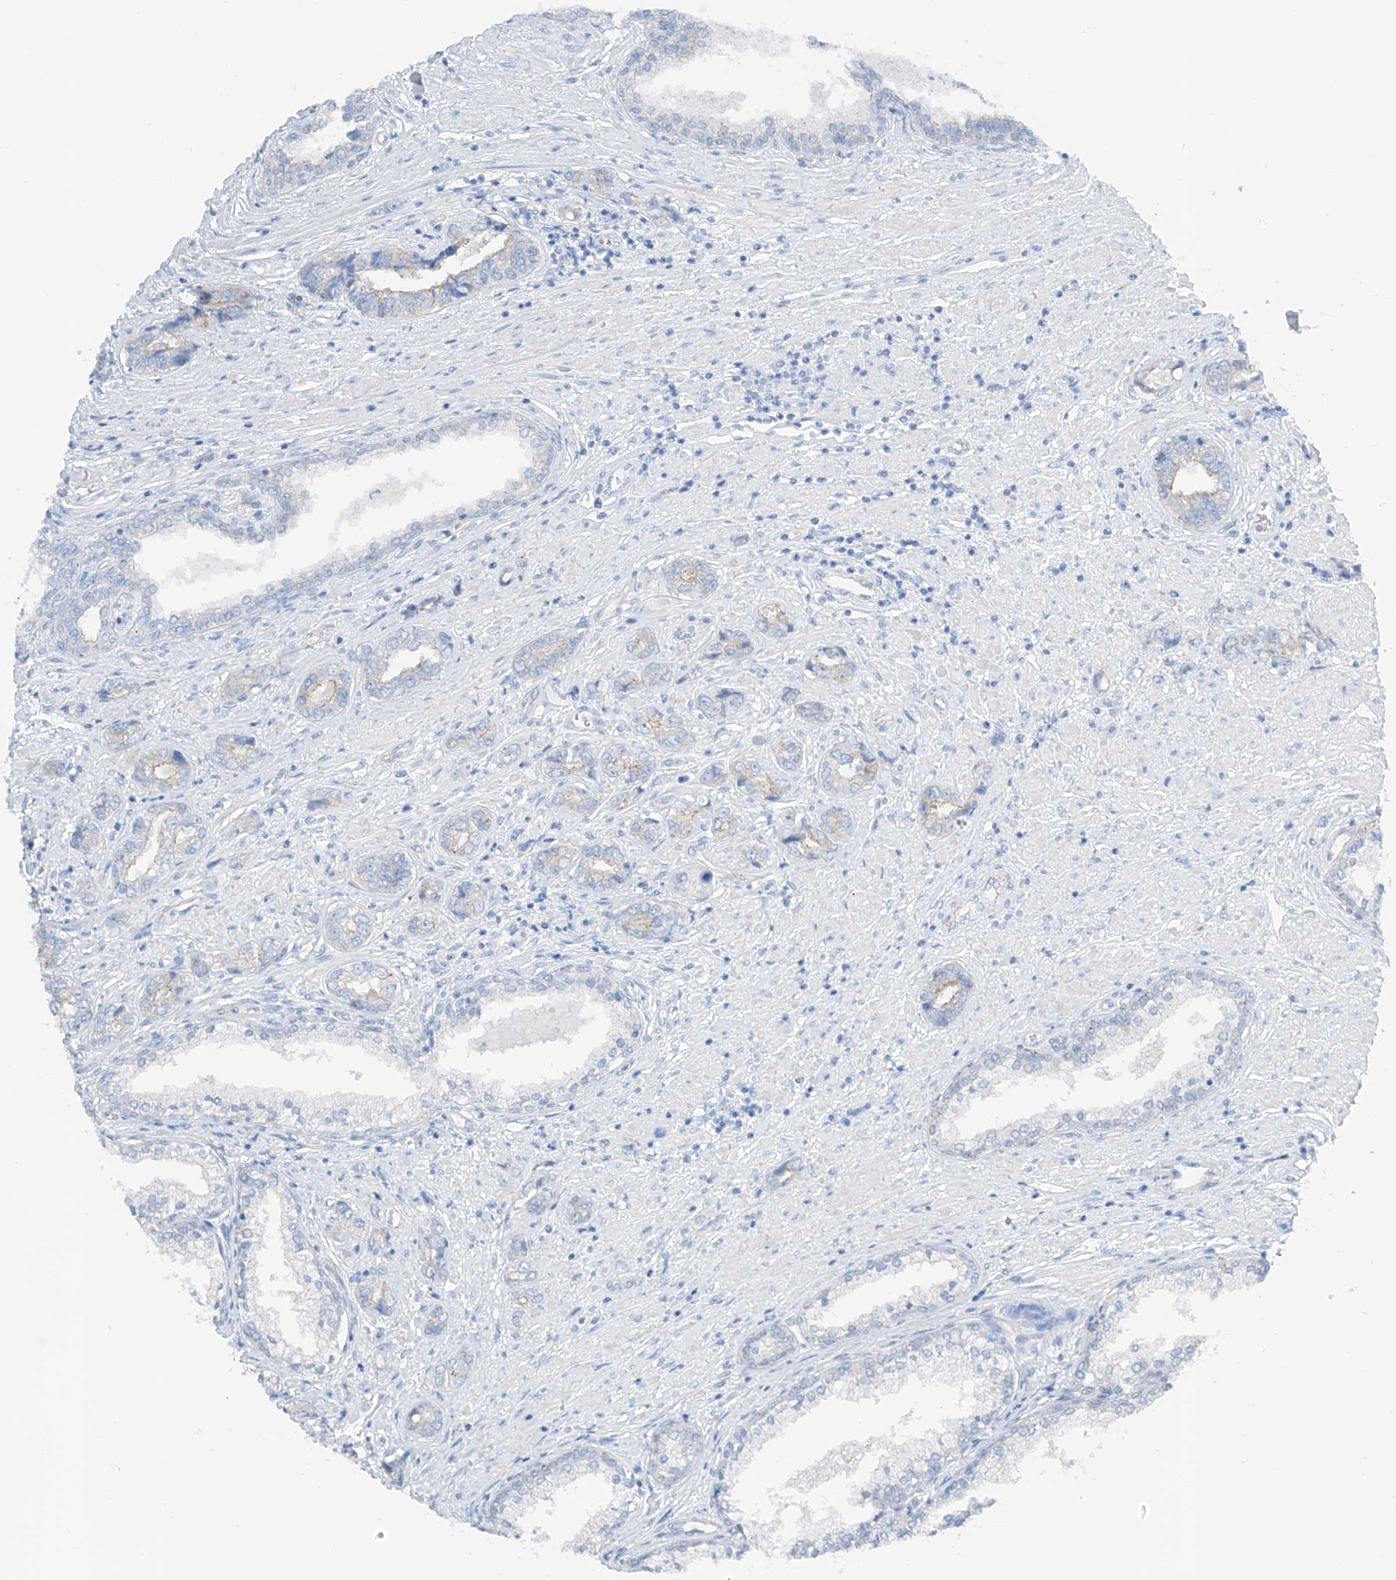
{"staining": {"intensity": "negative", "quantity": "none", "location": "none"}, "tissue": "prostate cancer", "cell_type": "Tumor cells", "image_type": "cancer", "snomed": [{"axis": "morphology", "description": "Adenocarcinoma, High grade"}, {"axis": "topography", "description": "Prostate"}], "caption": "A high-resolution histopathology image shows immunohistochemistry (IHC) staining of high-grade adenocarcinoma (prostate), which demonstrates no significant positivity in tumor cells.", "gene": "MAGI1", "patient": {"sex": "male", "age": 61}}